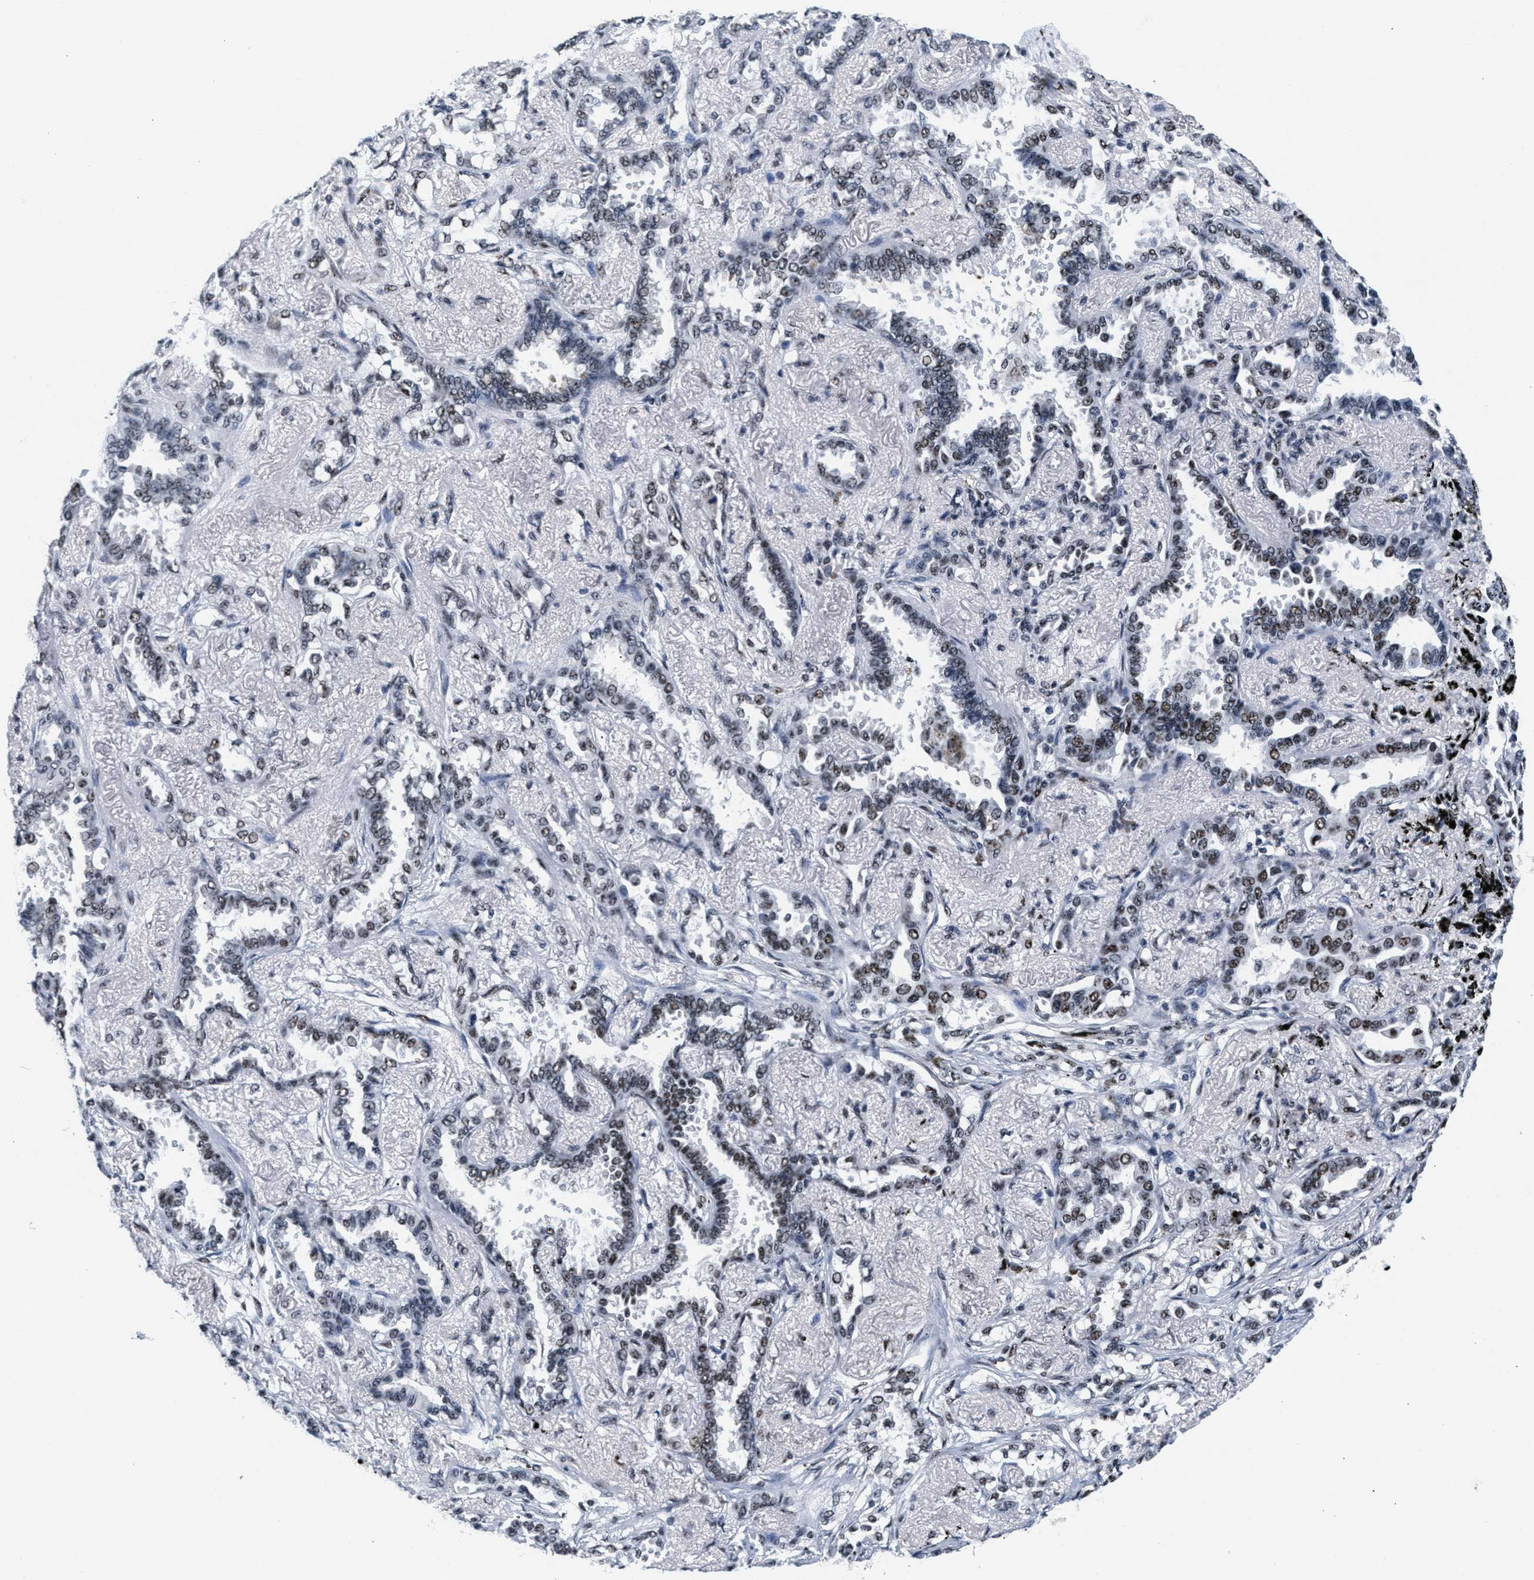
{"staining": {"intensity": "weak", "quantity": "25%-75%", "location": "nuclear"}, "tissue": "lung cancer", "cell_type": "Tumor cells", "image_type": "cancer", "snomed": [{"axis": "morphology", "description": "Adenocarcinoma, NOS"}, {"axis": "topography", "description": "Lung"}], "caption": "Adenocarcinoma (lung) stained for a protein (brown) demonstrates weak nuclear positive positivity in approximately 25%-75% of tumor cells.", "gene": "RAD50", "patient": {"sex": "male", "age": 59}}